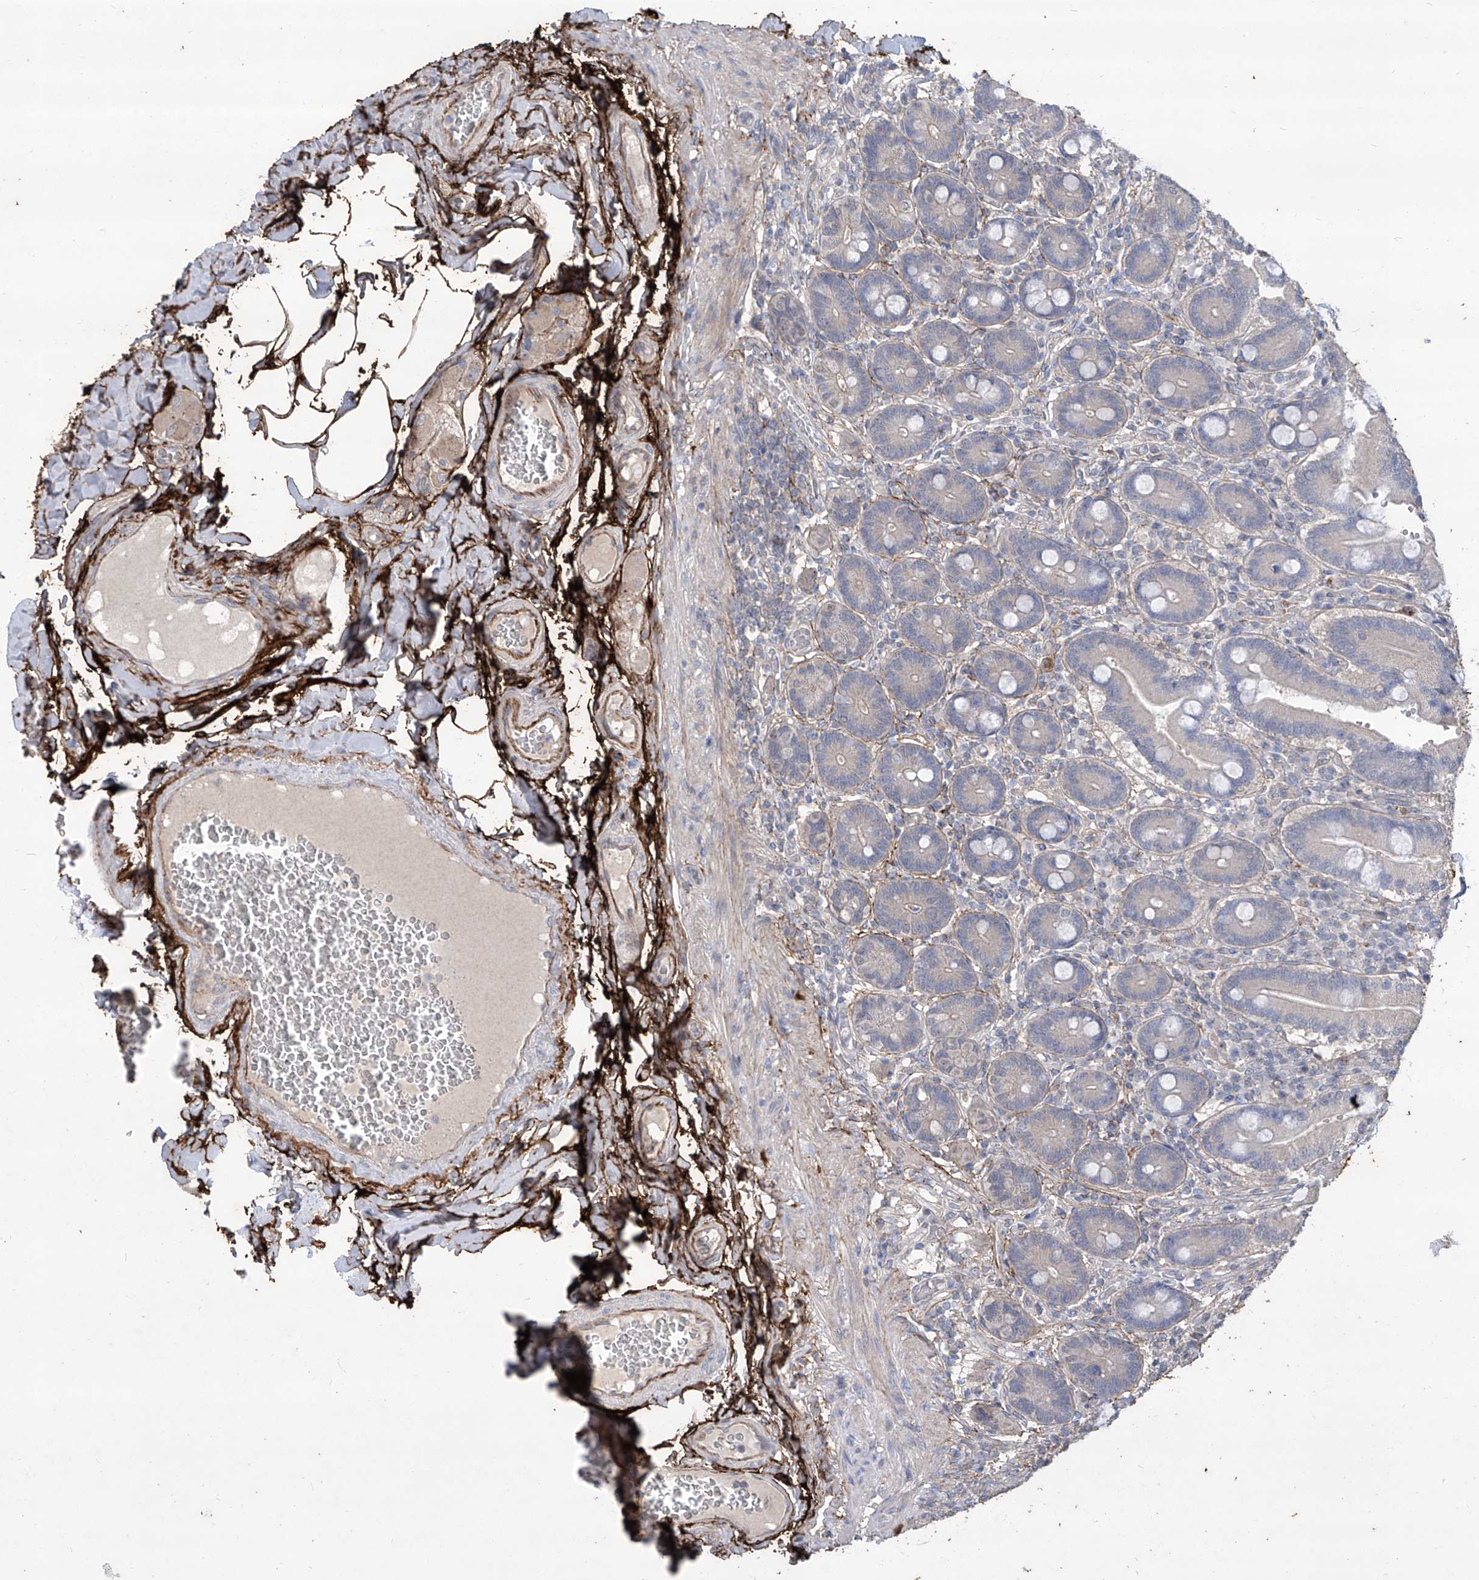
{"staining": {"intensity": "weak", "quantity": "<25%", "location": "cytoplasmic/membranous"}, "tissue": "duodenum", "cell_type": "Glandular cells", "image_type": "normal", "snomed": [{"axis": "morphology", "description": "Normal tissue, NOS"}, {"axis": "topography", "description": "Duodenum"}], "caption": "DAB immunohistochemical staining of unremarkable human duodenum demonstrates no significant expression in glandular cells. (Immunohistochemistry (ihc), brightfield microscopy, high magnification).", "gene": "TXNIP", "patient": {"sex": "female", "age": 62}}